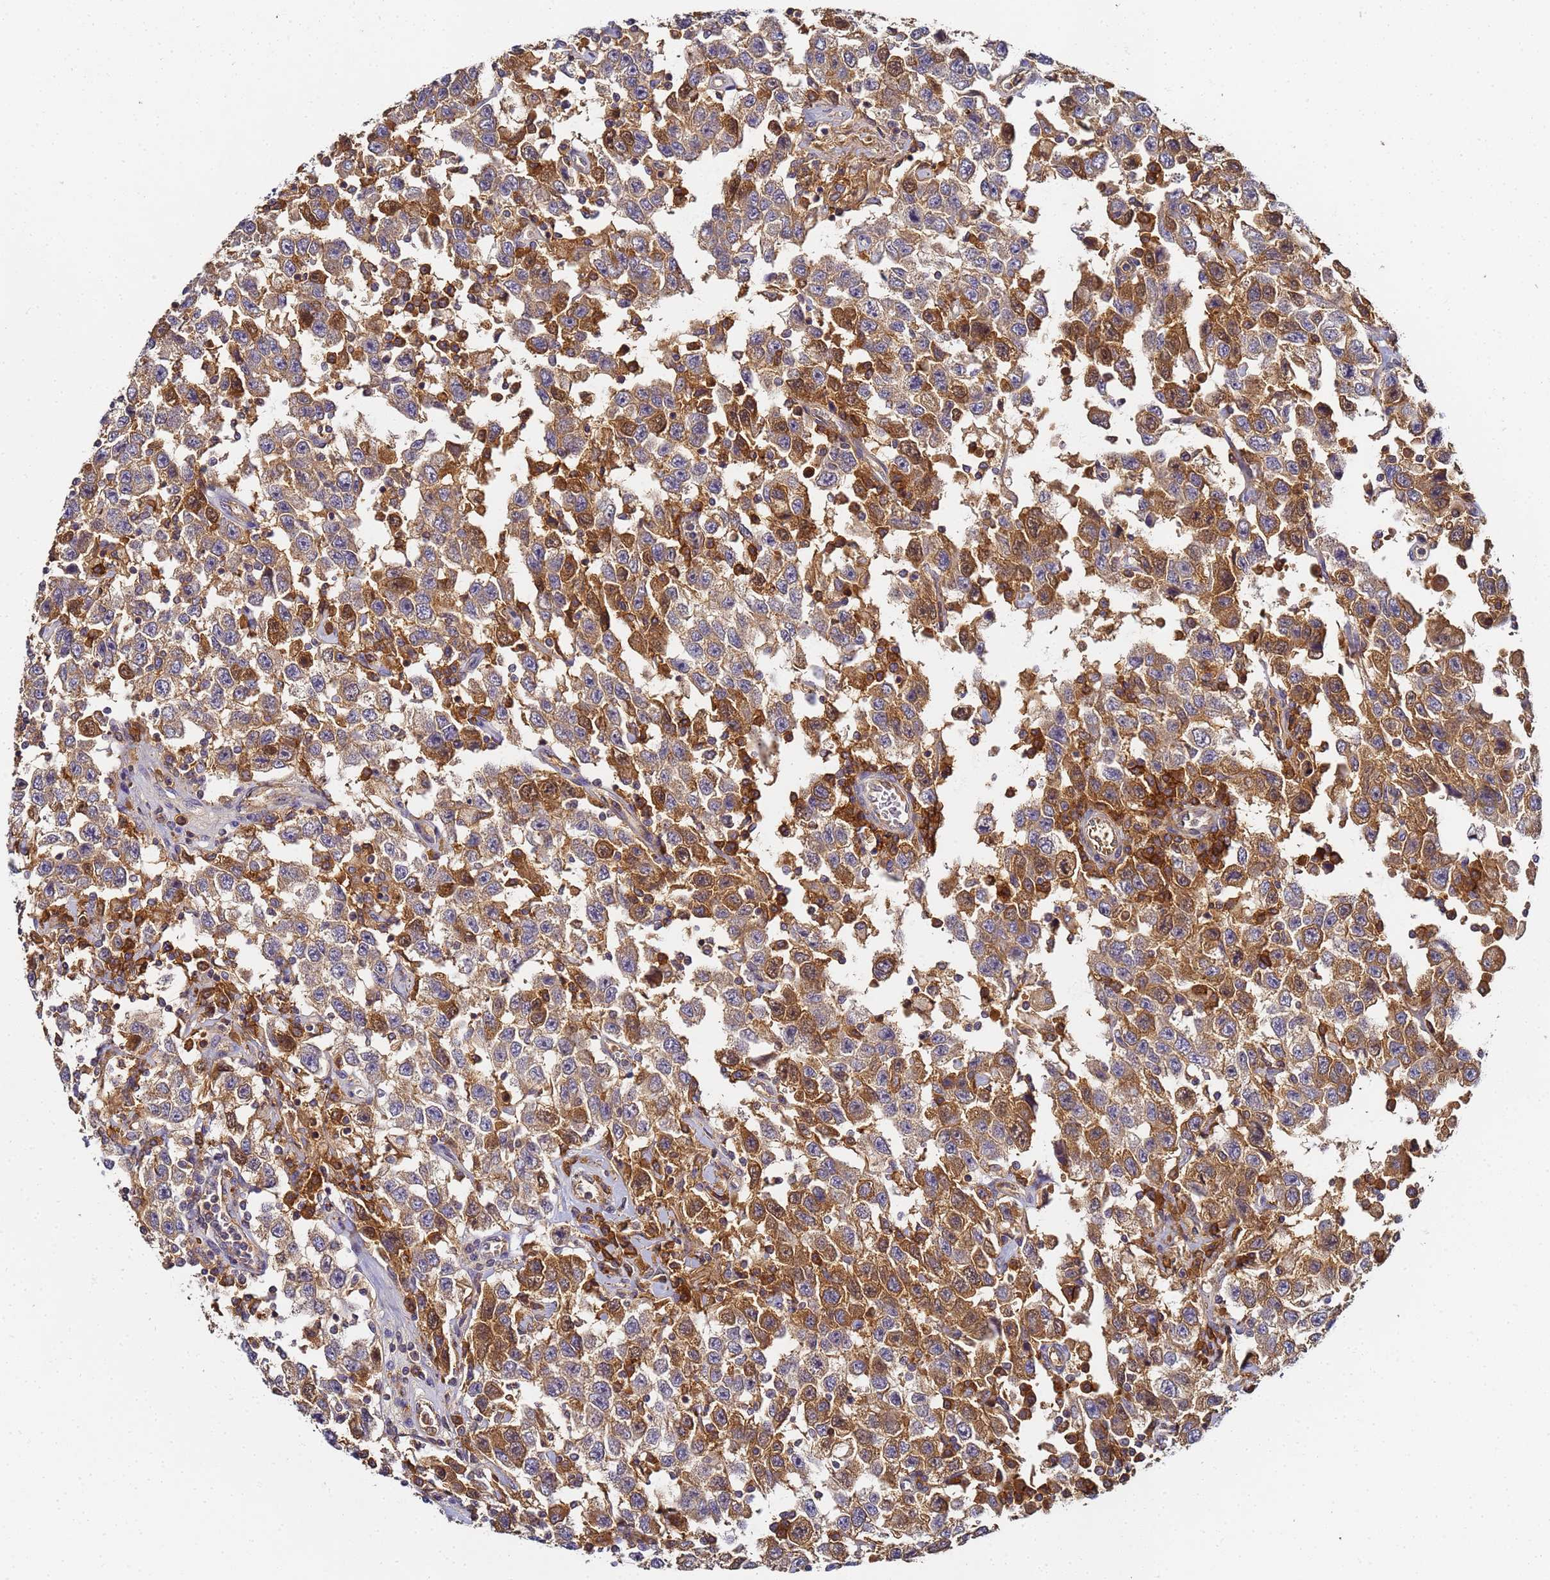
{"staining": {"intensity": "moderate", "quantity": "25%-75%", "location": "cytoplasmic/membranous"}, "tissue": "testis cancer", "cell_type": "Tumor cells", "image_type": "cancer", "snomed": [{"axis": "morphology", "description": "Seminoma, NOS"}, {"axis": "topography", "description": "Testis"}], "caption": "Testis seminoma stained with a protein marker shows moderate staining in tumor cells.", "gene": "LRRC69", "patient": {"sex": "male", "age": 41}}